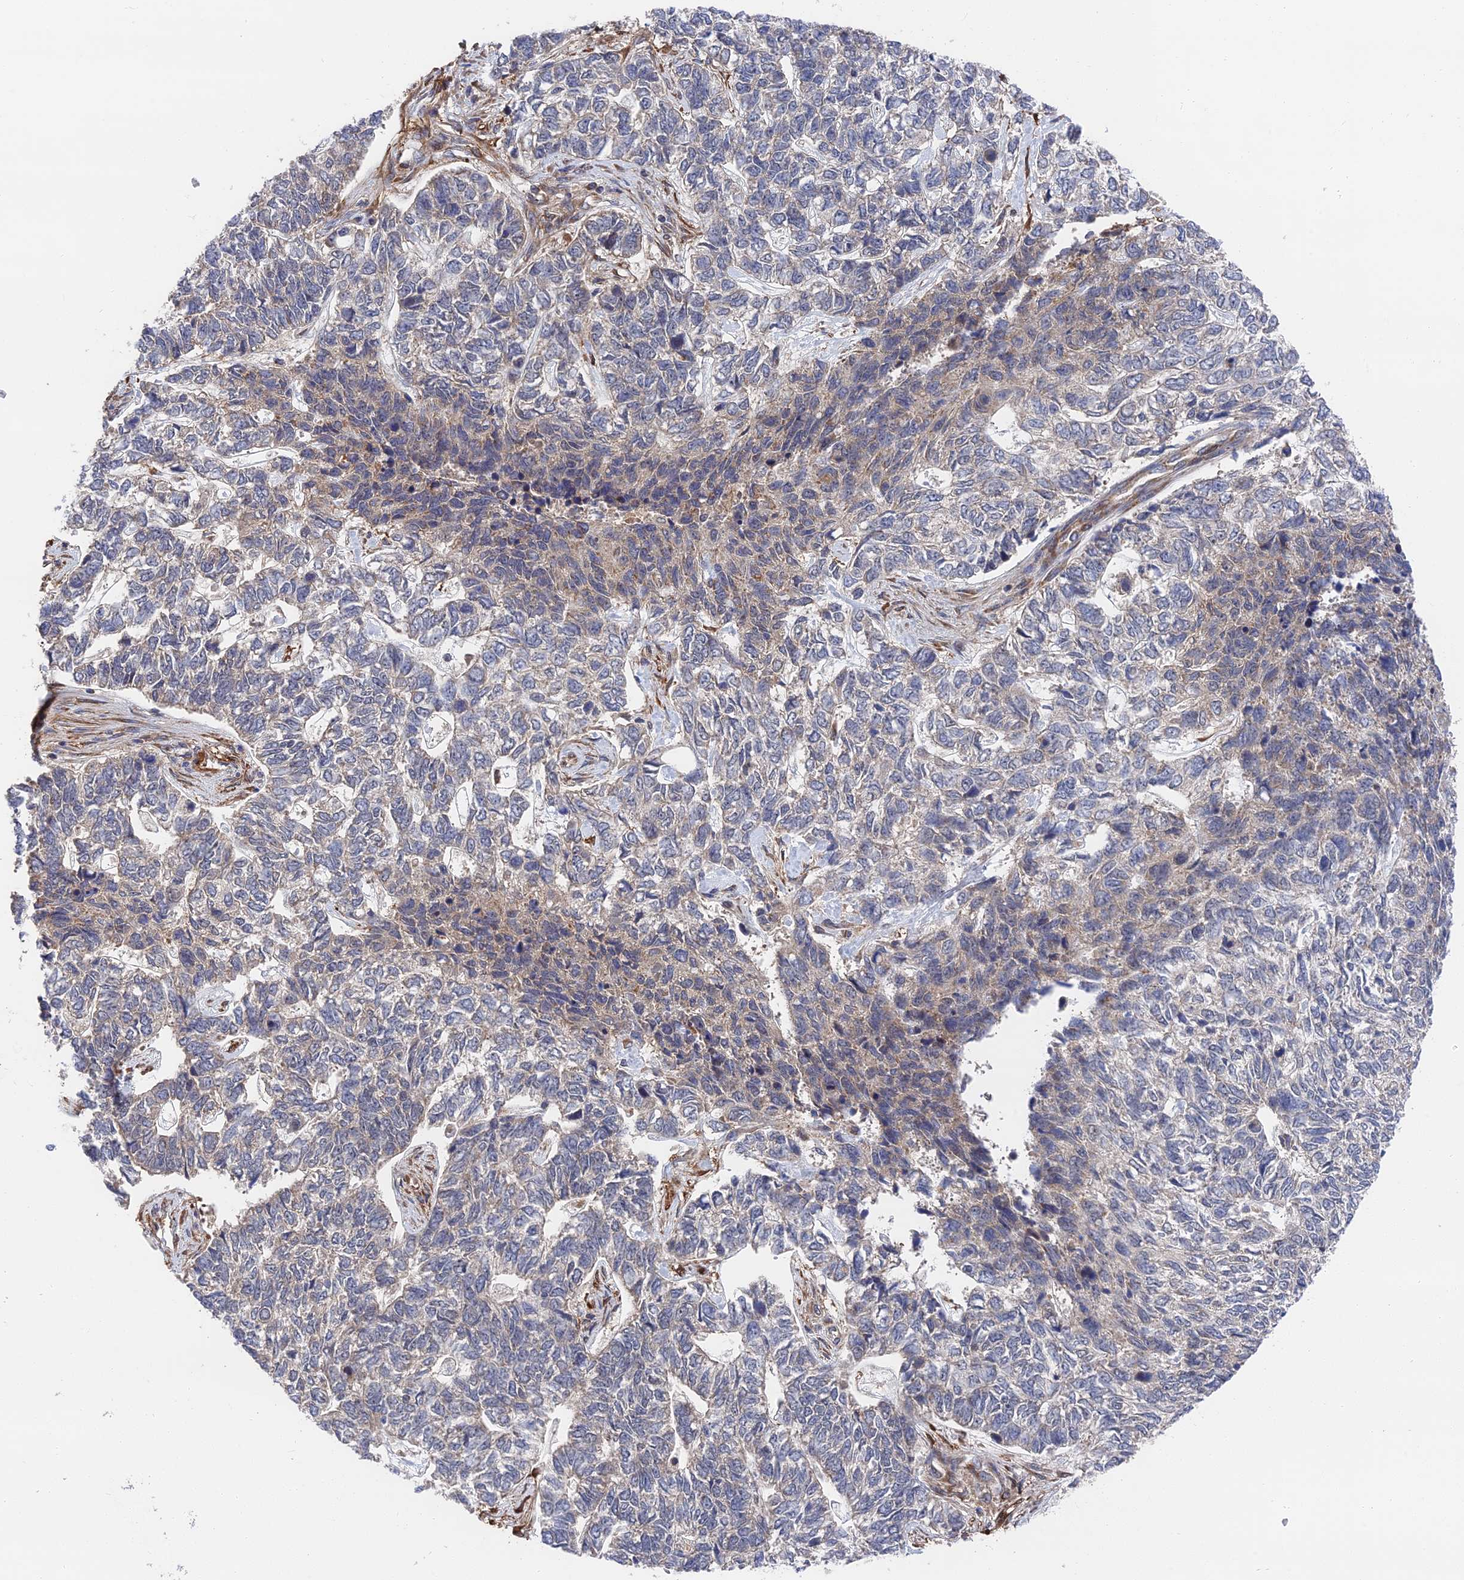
{"staining": {"intensity": "negative", "quantity": "none", "location": "none"}, "tissue": "skin cancer", "cell_type": "Tumor cells", "image_type": "cancer", "snomed": [{"axis": "morphology", "description": "Basal cell carcinoma"}, {"axis": "topography", "description": "Skin"}], "caption": "Tumor cells are negative for protein expression in human skin cancer (basal cell carcinoma).", "gene": "ZNF320", "patient": {"sex": "female", "age": 65}}